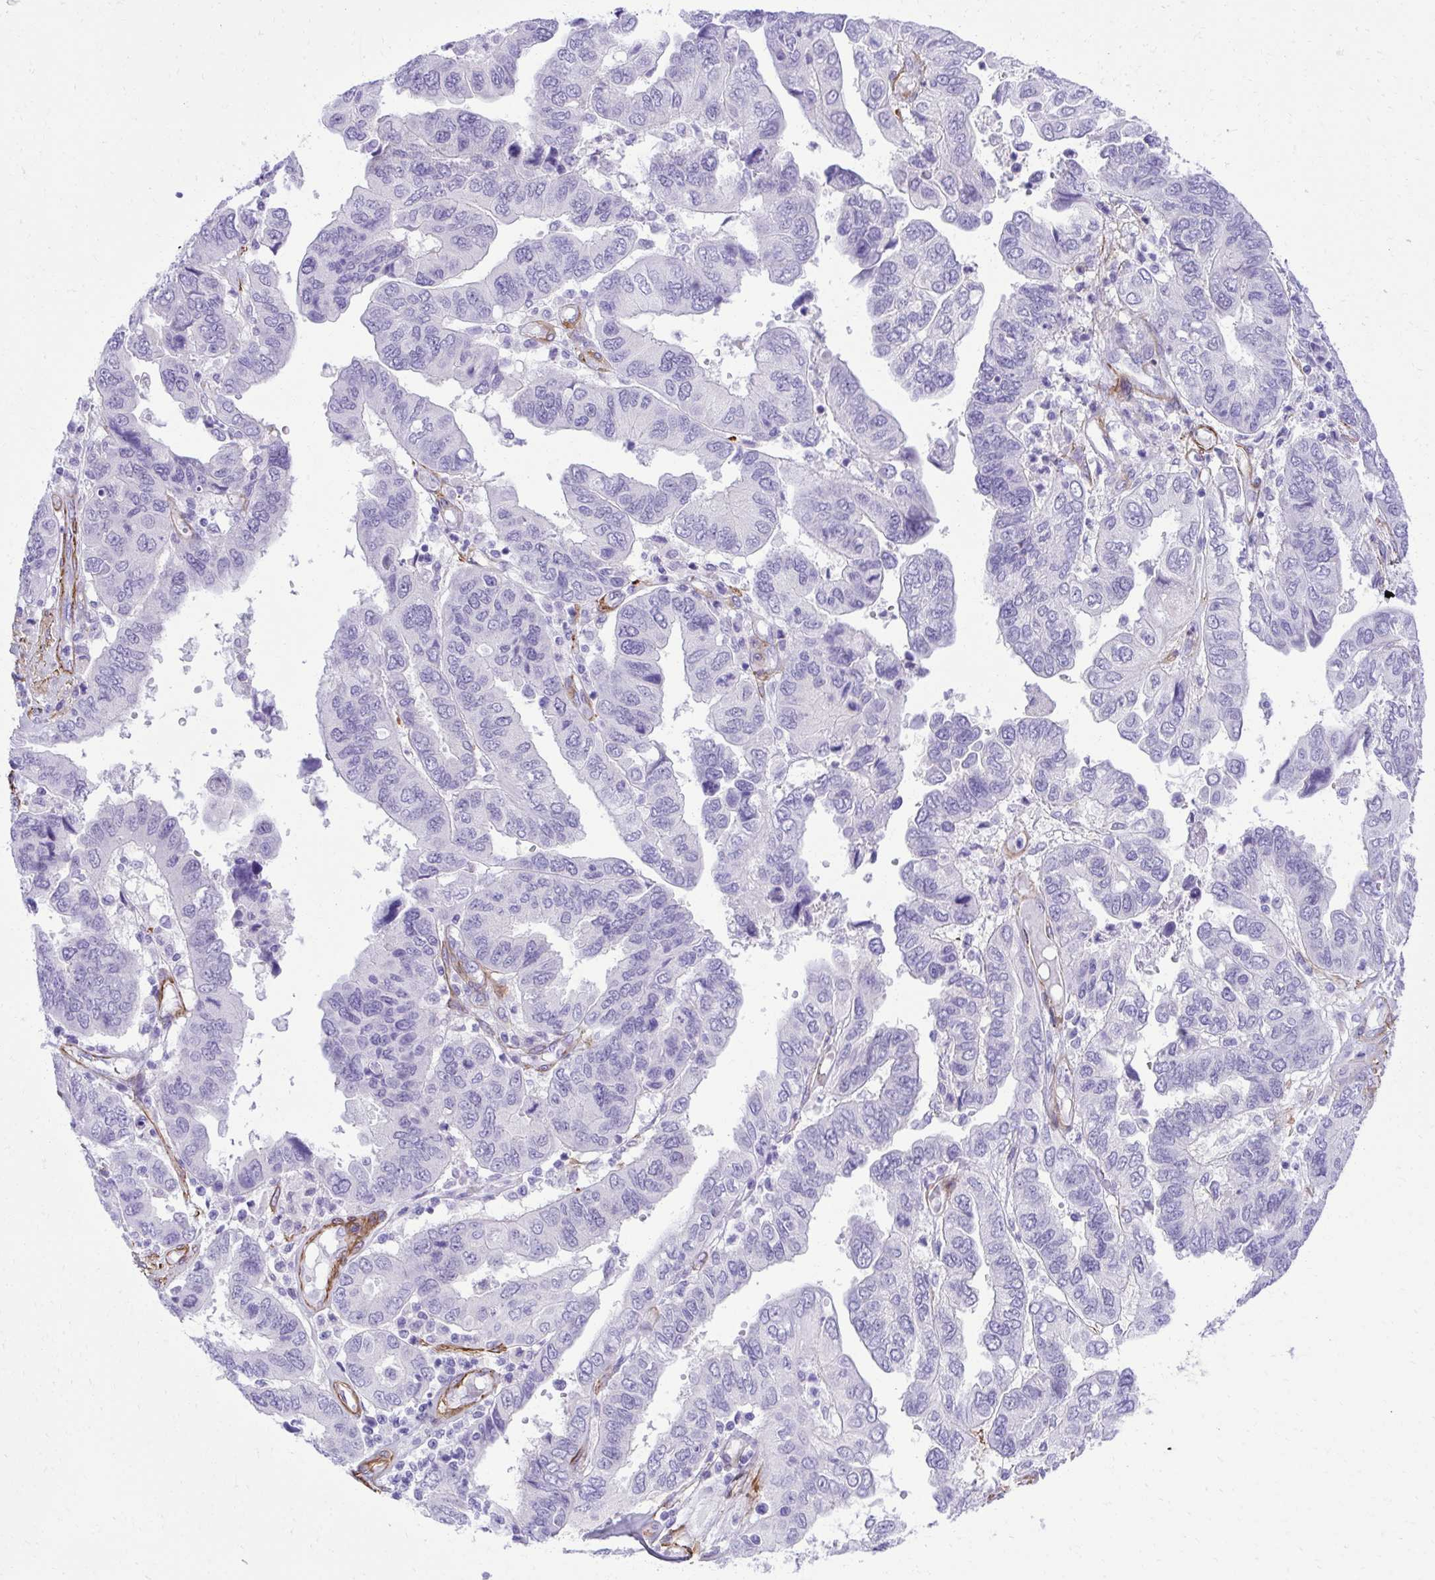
{"staining": {"intensity": "negative", "quantity": "none", "location": "none"}, "tissue": "ovarian cancer", "cell_type": "Tumor cells", "image_type": "cancer", "snomed": [{"axis": "morphology", "description": "Cystadenocarcinoma, serous, NOS"}, {"axis": "topography", "description": "Ovary"}], "caption": "DAB (3,3'-diaminobenzidine) immunohistochemical staining of ovarian serous cystadenocarcinoma reveals no significant positivity in tumor cells.", "gene": "PITPNM3", "patient": {"sex": "female", "age": 79}}